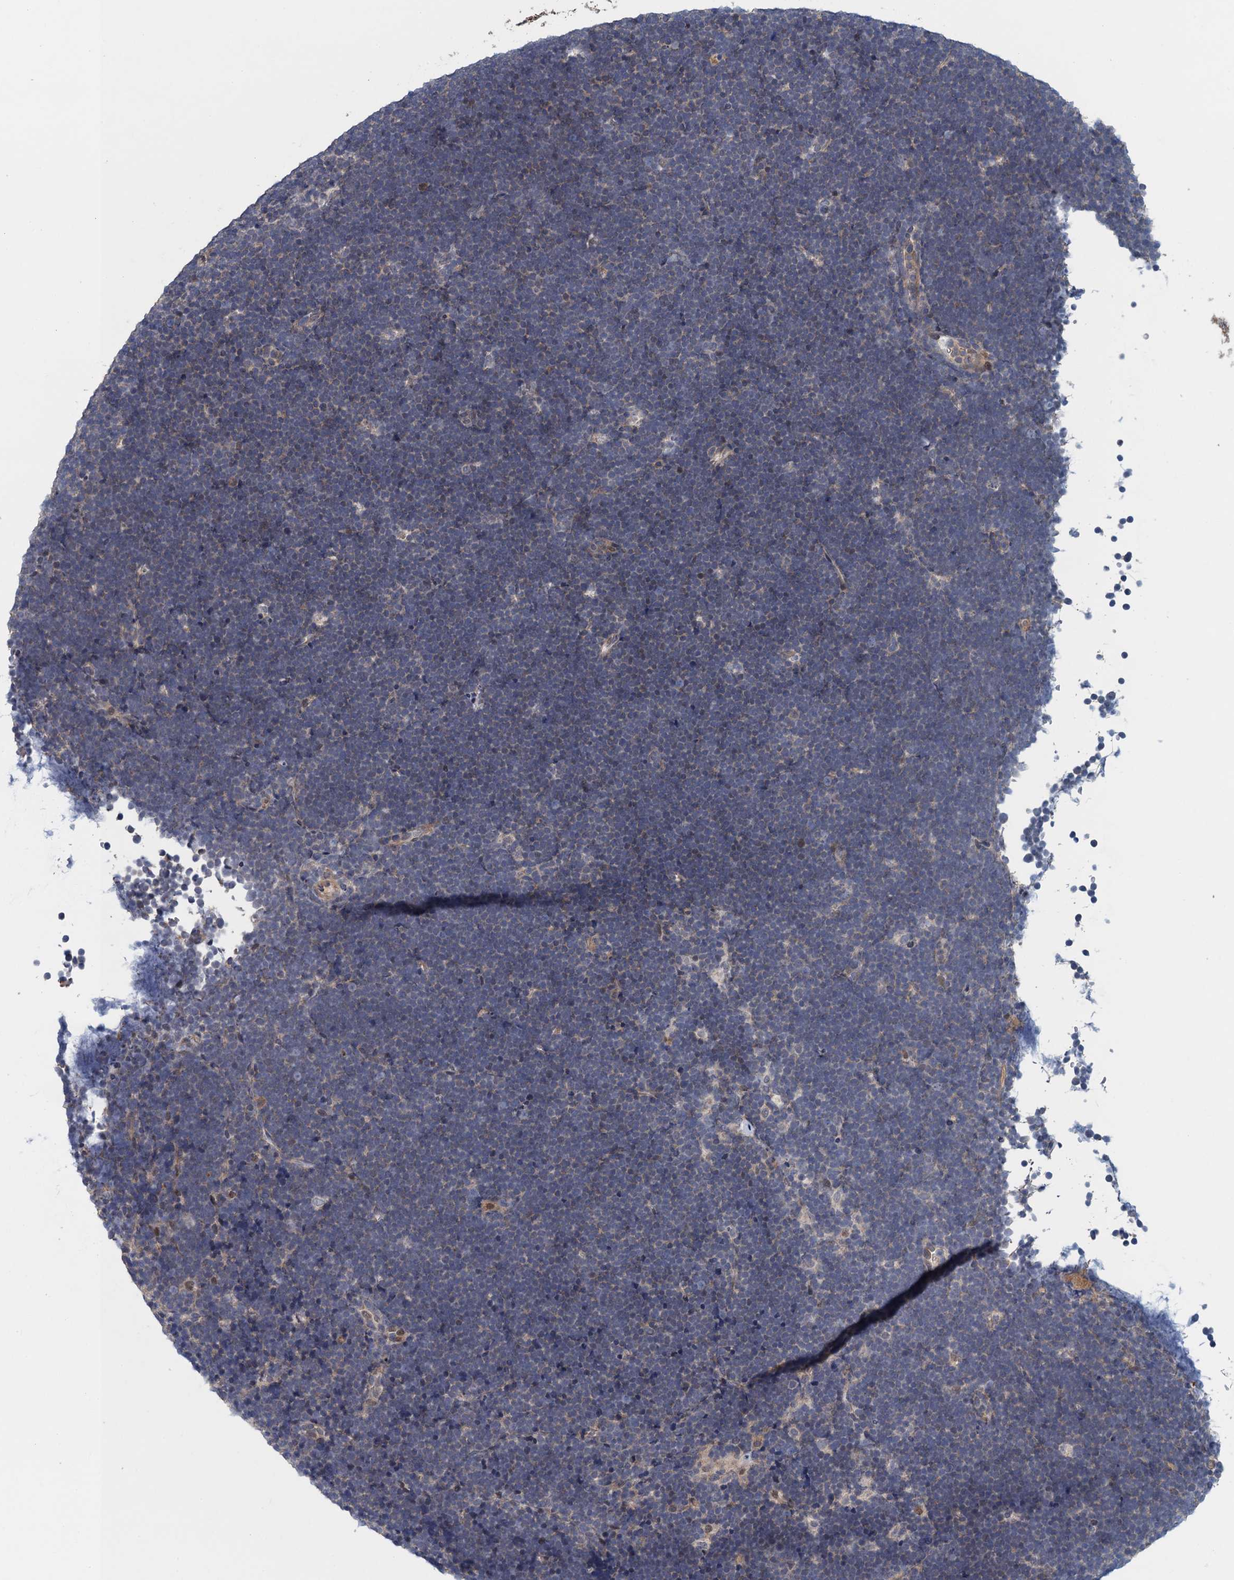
{"staining": {"intensity": "negative", "quantity": "none", "location": "none"}, "tissue": "lymphoma", "cell_type": "Tumor cells", "image_type": "cancer", "snomed": [{"axis": "morphology", "description": "Malignant lymphoma, non-Hodgkin's type, High grade"}, {"axis": "topography", "description": "Lymph node"}], "caption": "Human lymphoma stained for a protein using immunohistochemistry exhibits no positivity in tumor cells.", "gene": "MDM1", "patient": {"sex": "male", "age": 13}}